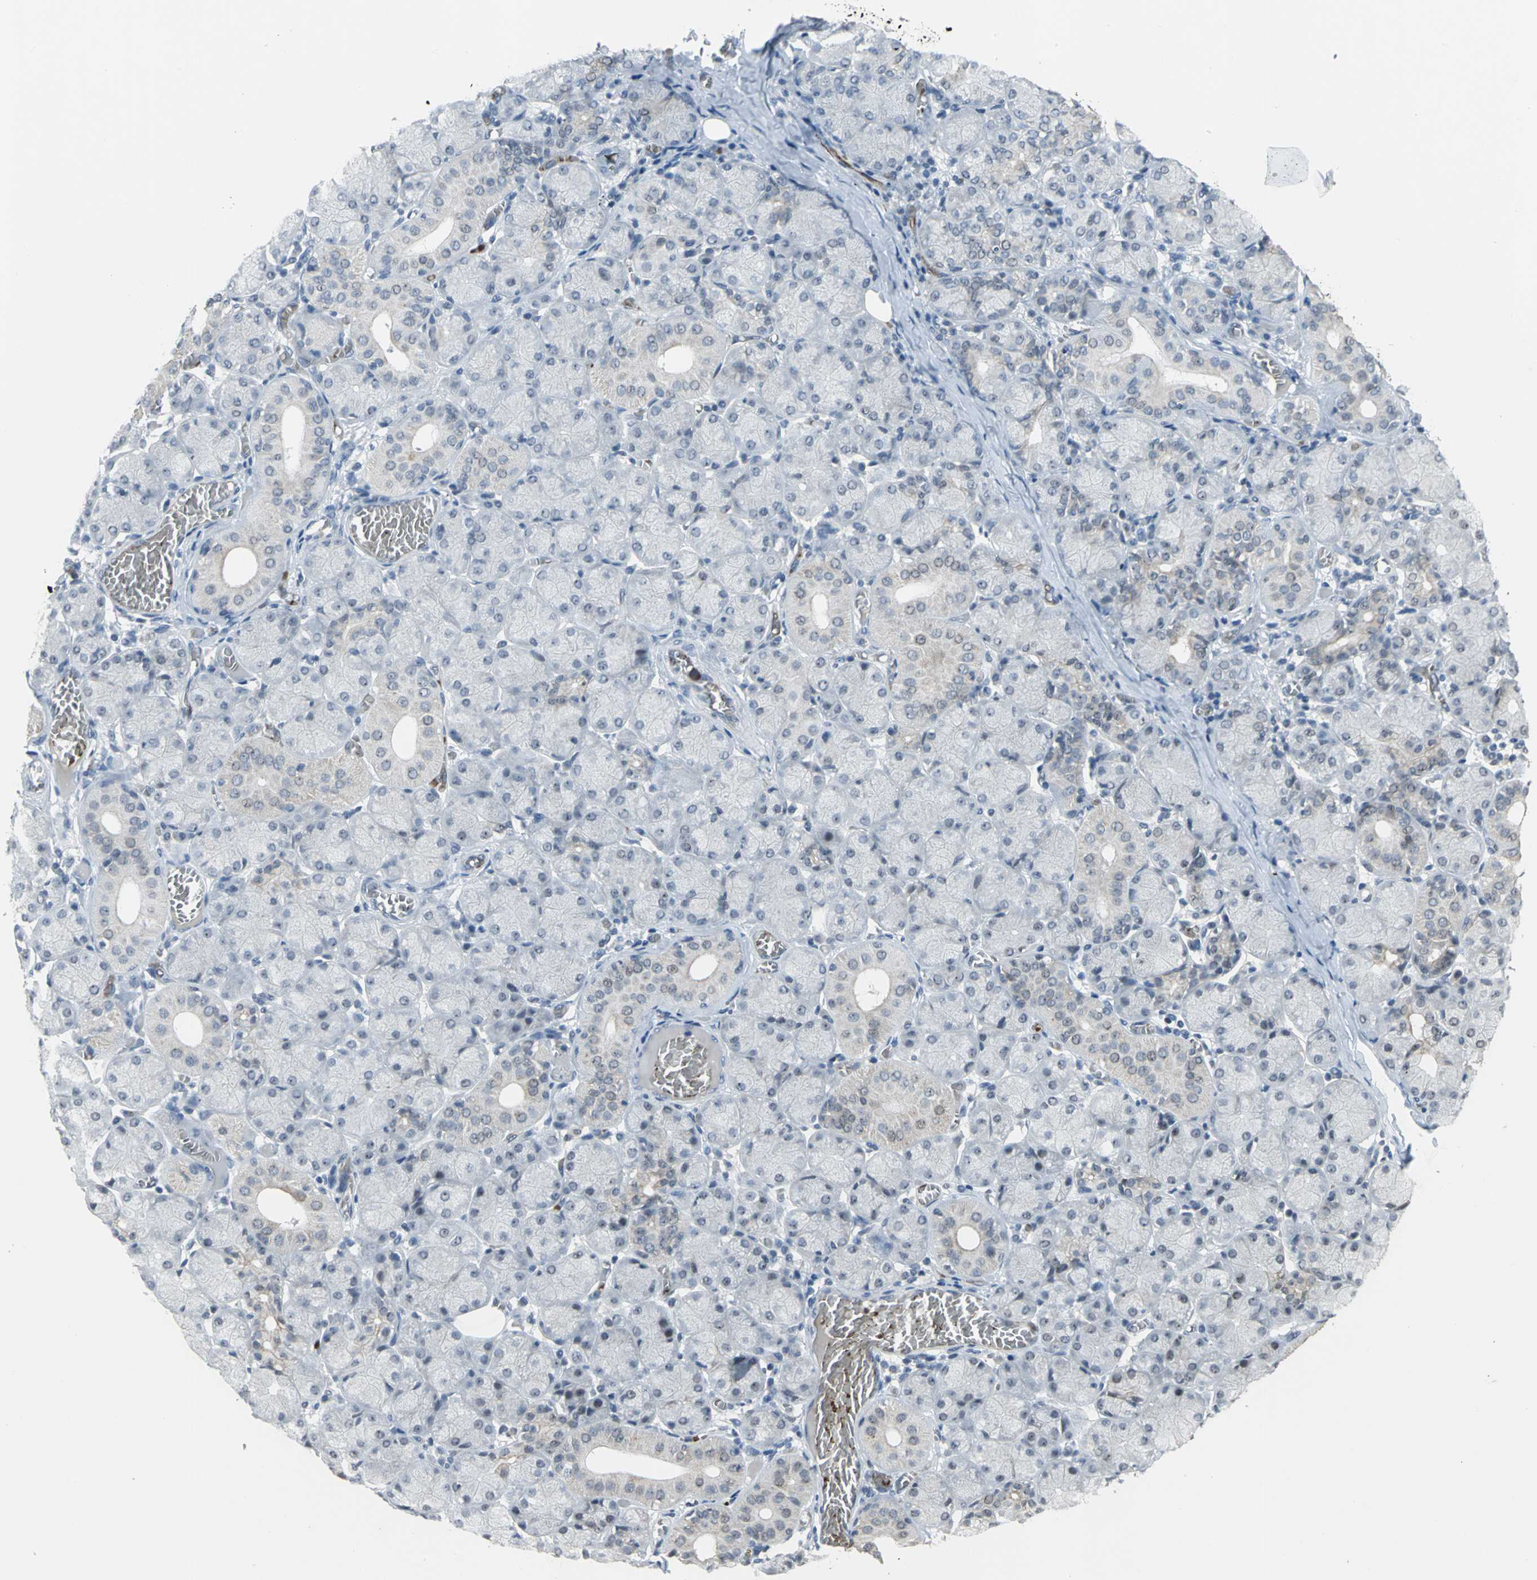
{"staining": {"intensity": "weak", "quantity": "<25%", "location": "nuclear"}, "tissue": "salivary gland", "cell_type": "Glandular cells", "image_type": "normal", "snomed": [{"axis": "morphology", "description": "Normal tissue, NOS"}, {"axis": "topography", "description": "Salivary gland"}], "caption": "IHC histopathology image of unremarkable salivary gland: human salivary gland stained with DAB displays no significant protein staining in glandular cells. The staining is performed using DAB (3,3'-diaminobenzidine) brown chromogen with nuclei counter-stained in using hematoxylin.", "gene": "GLI3", "patient": {"sex": "female", "age": 24}}